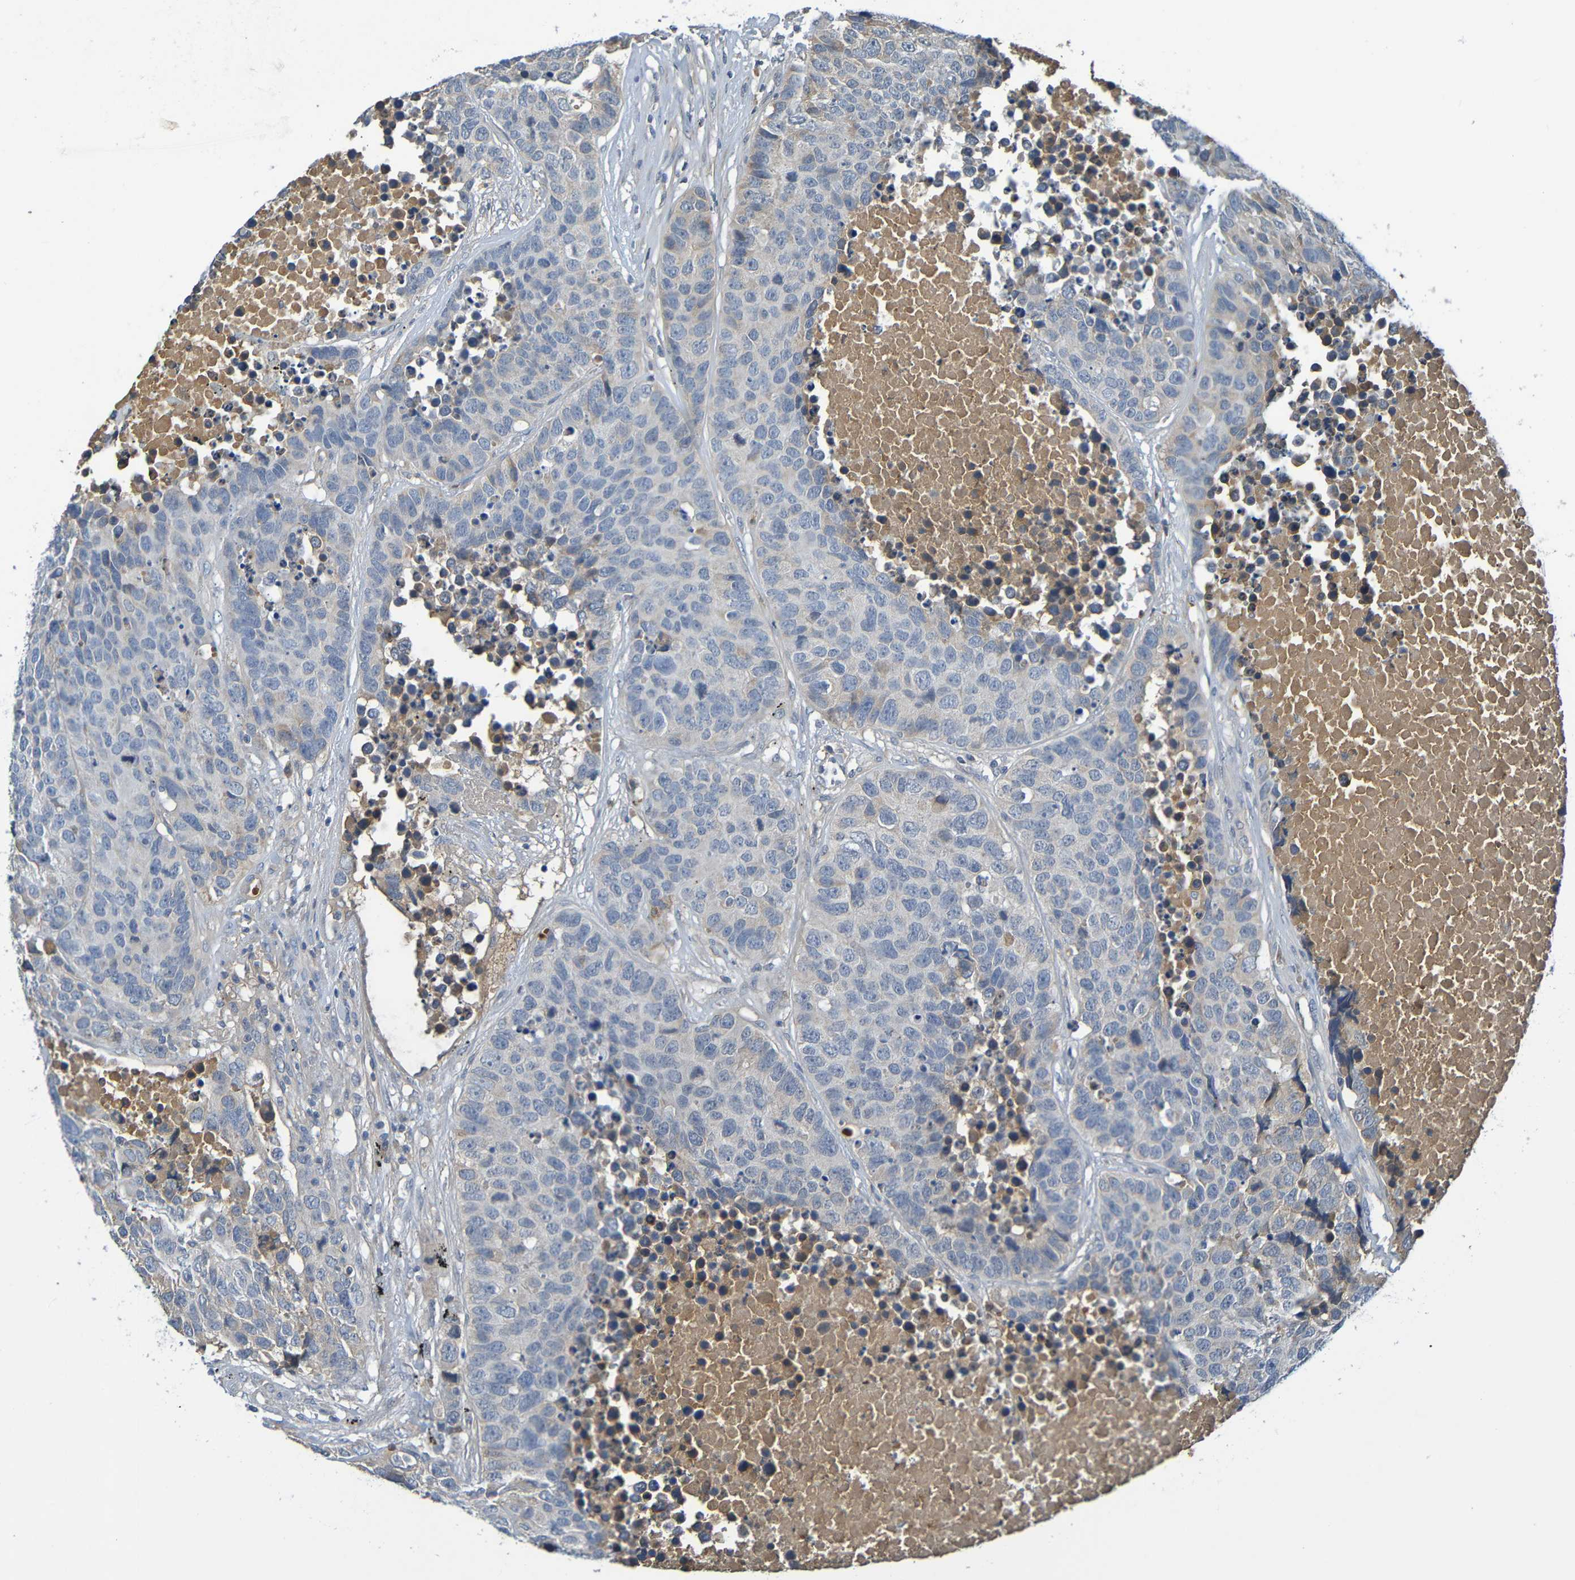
{"staining": {"intensity": "negative", "quantity": "none", "location": "none"}, "tissue": "carcinoid", "cell_type": "Tumor cells", "image_type": "cancer", "snomed": [{"axis": "morphology", "description": "Carcinoid, malignant, NOS"}, {"axis": "topography", "description": "Lung"}], "caption": "Histopathology image shows no protein positivity in tumor cells of carcinoid tissue.", "gene": "C1QA", "patient": {"sex": "male", "age": 60}}